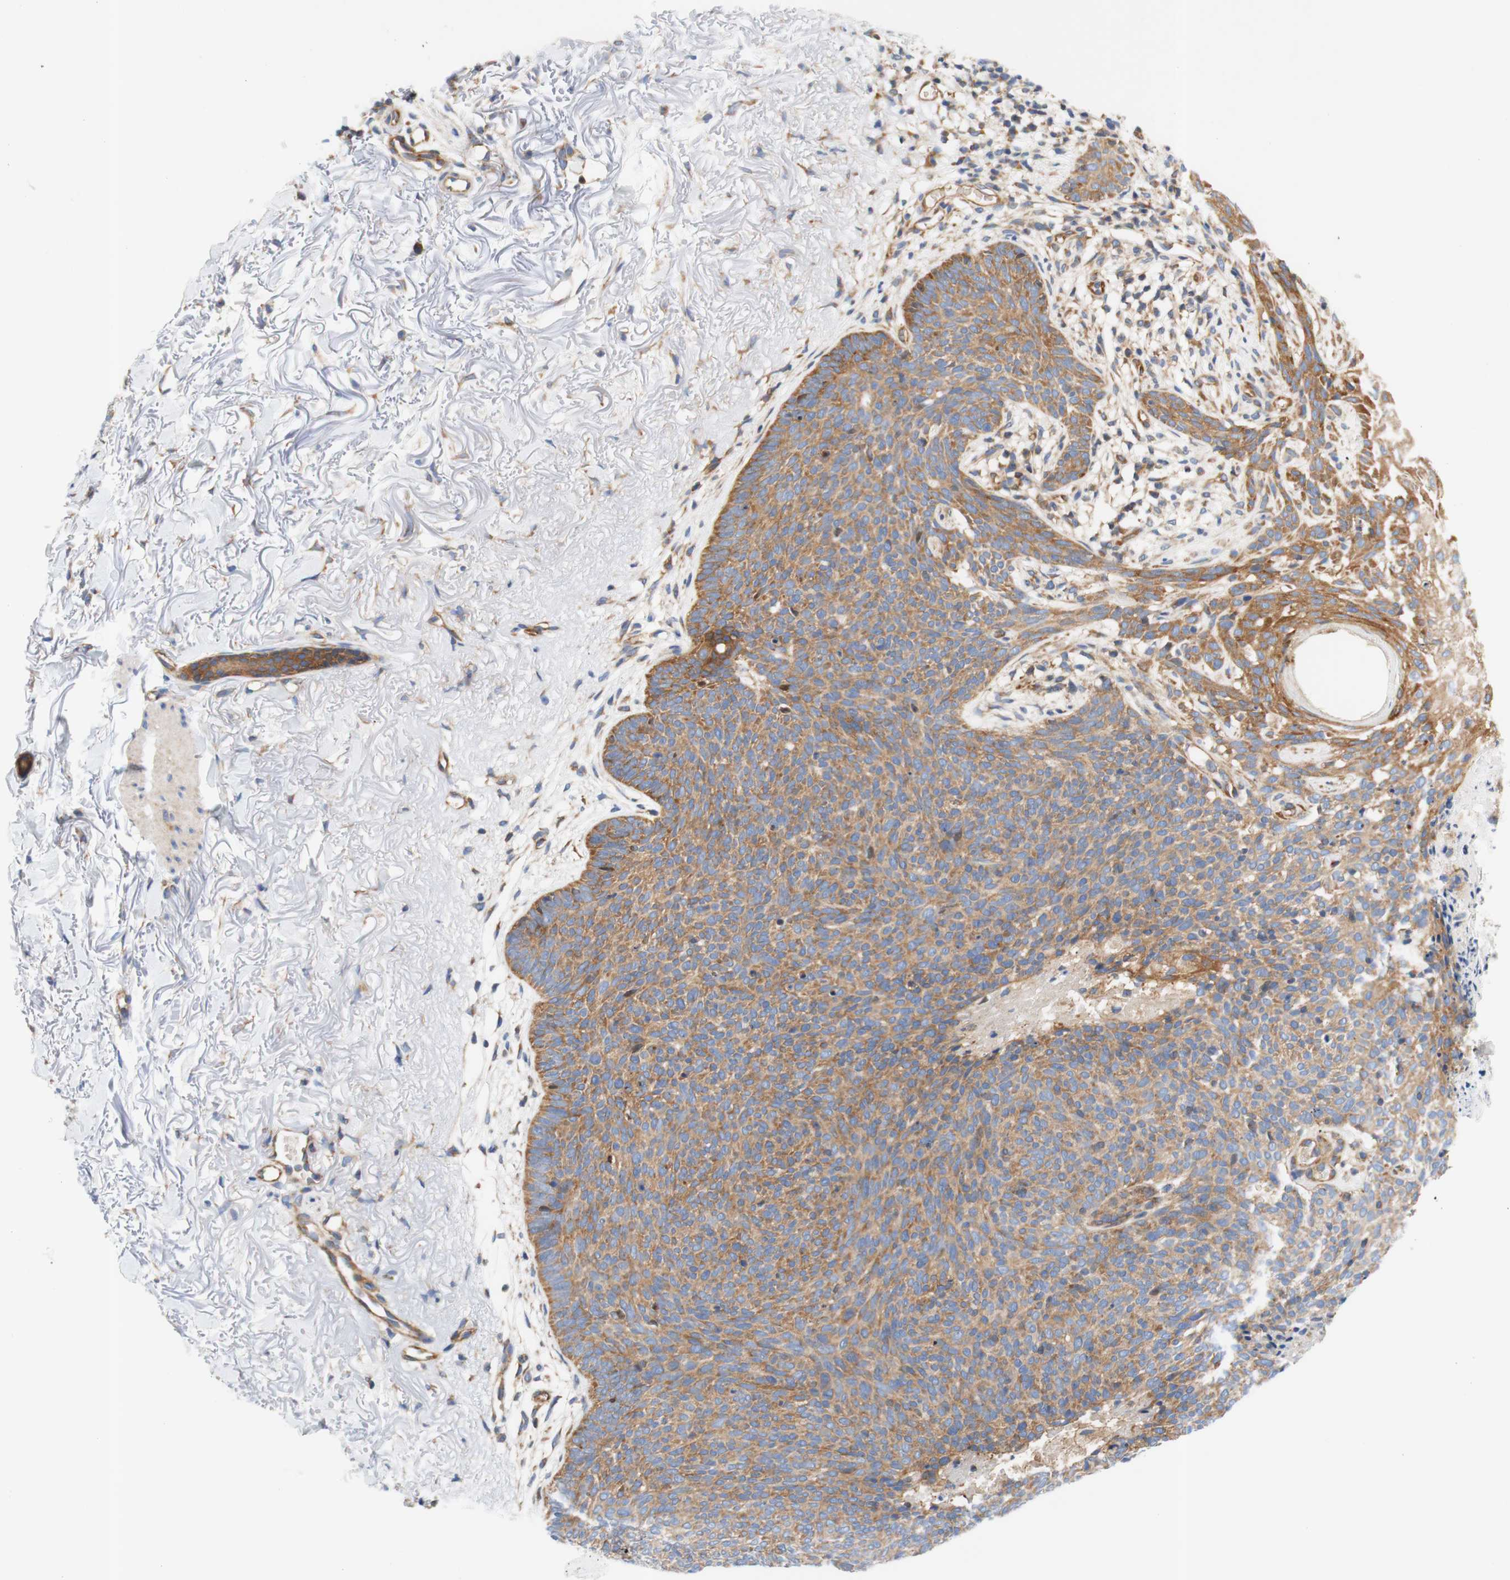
{"staining": {"intensity": "weak", "quantity": "25%-75%", "location": "cytoplasmic/membranous"}, "tissue": "skin cancer", "cell_type": "Tumor cells", "image_type": "cancer", "snomed": [{"axis": "morphology", "description": "Normal tissue, NOS"}, {"axis": "morphology", "description": "Basal cell carcinoma"}, {"axis": "topography", "description": "Skin"}], "caption": "High-magnification brightfield microscopy of skin basal cell carcinoma stained with DAB (brown) and counterstained with hematoxylin (blue). tumor cells exhibit weak cytoplasmic/membranous positivity is present in approximately25%-75% of cells.", "gene": "STOM", "patient": {"sex": "female", "age": 70}}